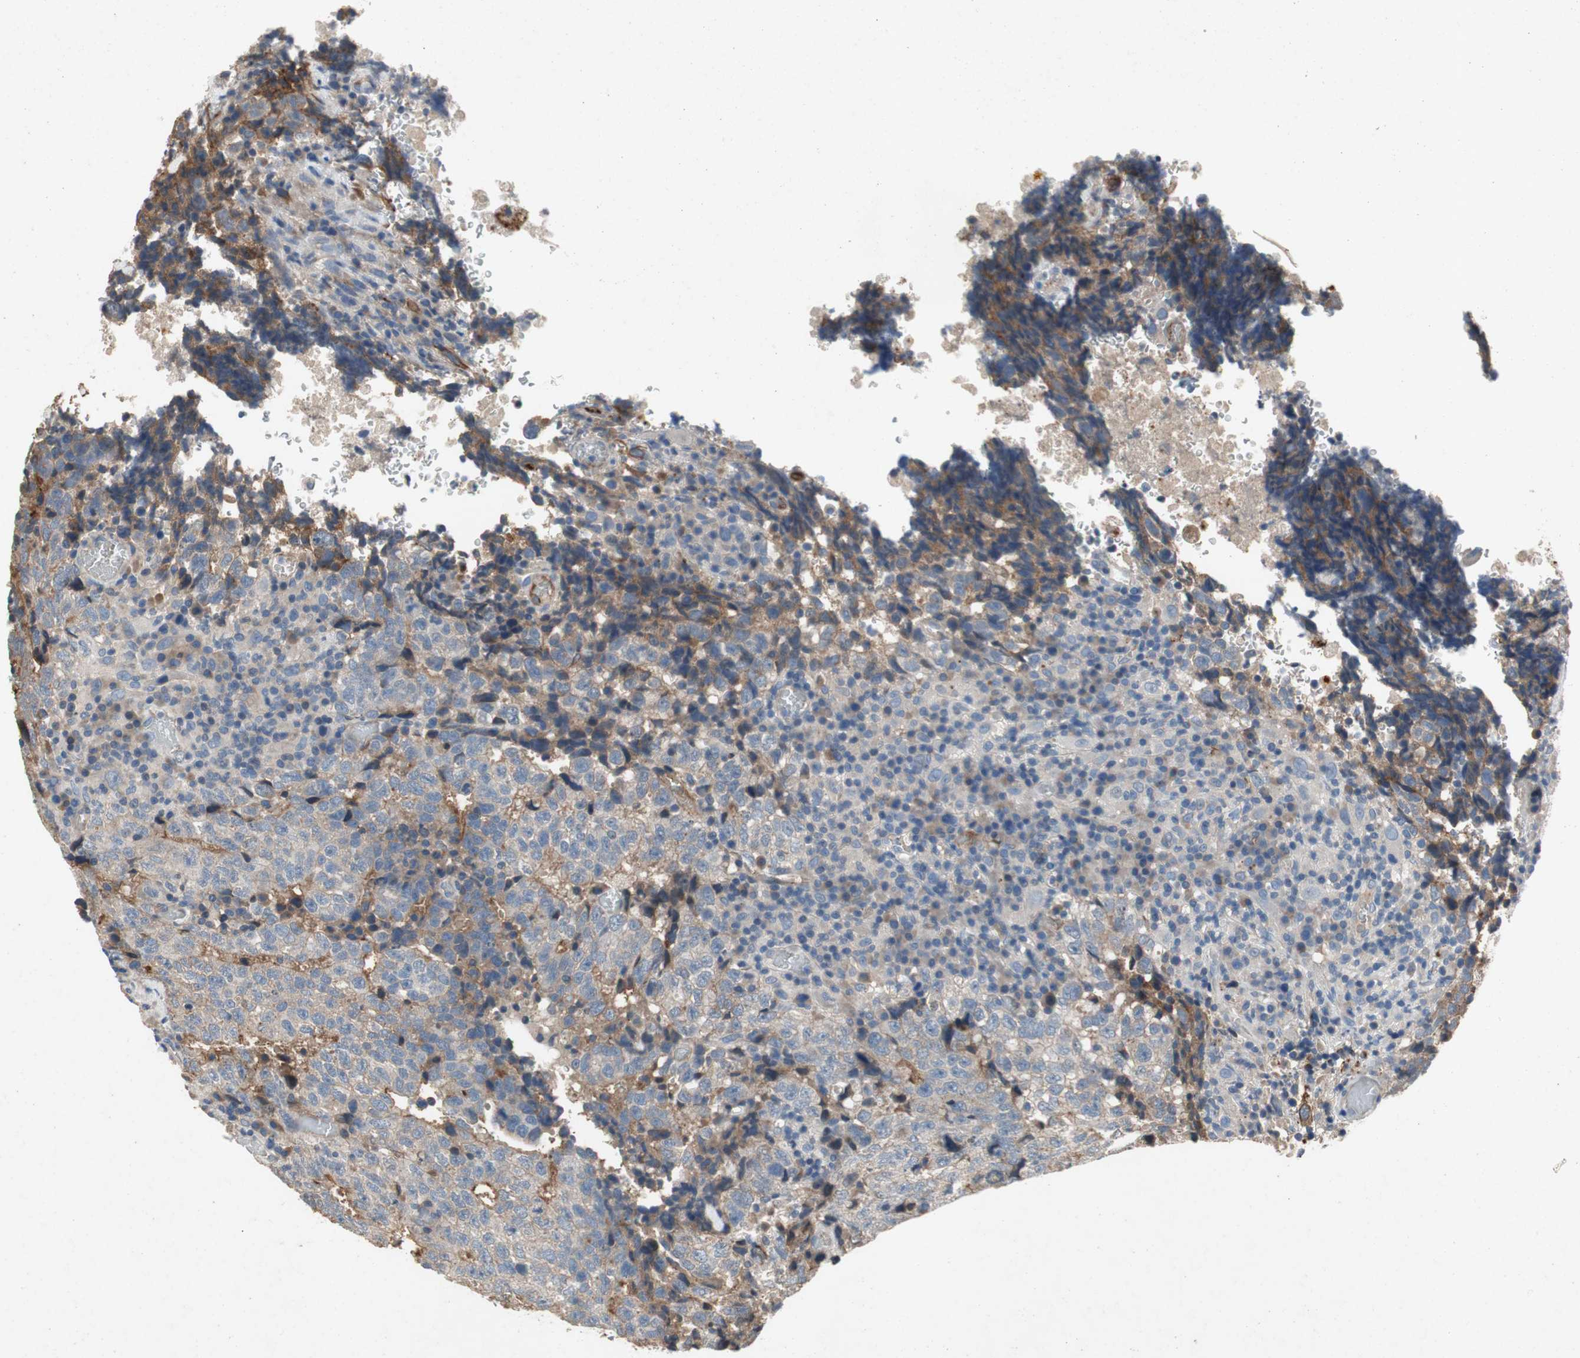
{"staining": {"intensity": "negative", "quantity": "none", "location": "none"}, "tissue": "testis cancer", "cell_type": "Tumor cells", "image_type": "cancer", "snomed": [{"axis": "morphology", "description": "Necrosis, NOS"}, {"axis": "morphology", "description": "Carcinoma, Embryonal, NOS"}, {"axis": "topography", "description": "Testis"}], "caption": "DAB (3,3'-diaminobenzidine) immunohistochemical staining of human testis embryonal carcinoma displays no significant expression in tumor cells. (DAB (3,3'-diaminobenzidine) immunohistochemistry (IHC) with hematoxylin counter stain).", "gene": "ALPL", "patient": {"sex": "male", "age": 19}}